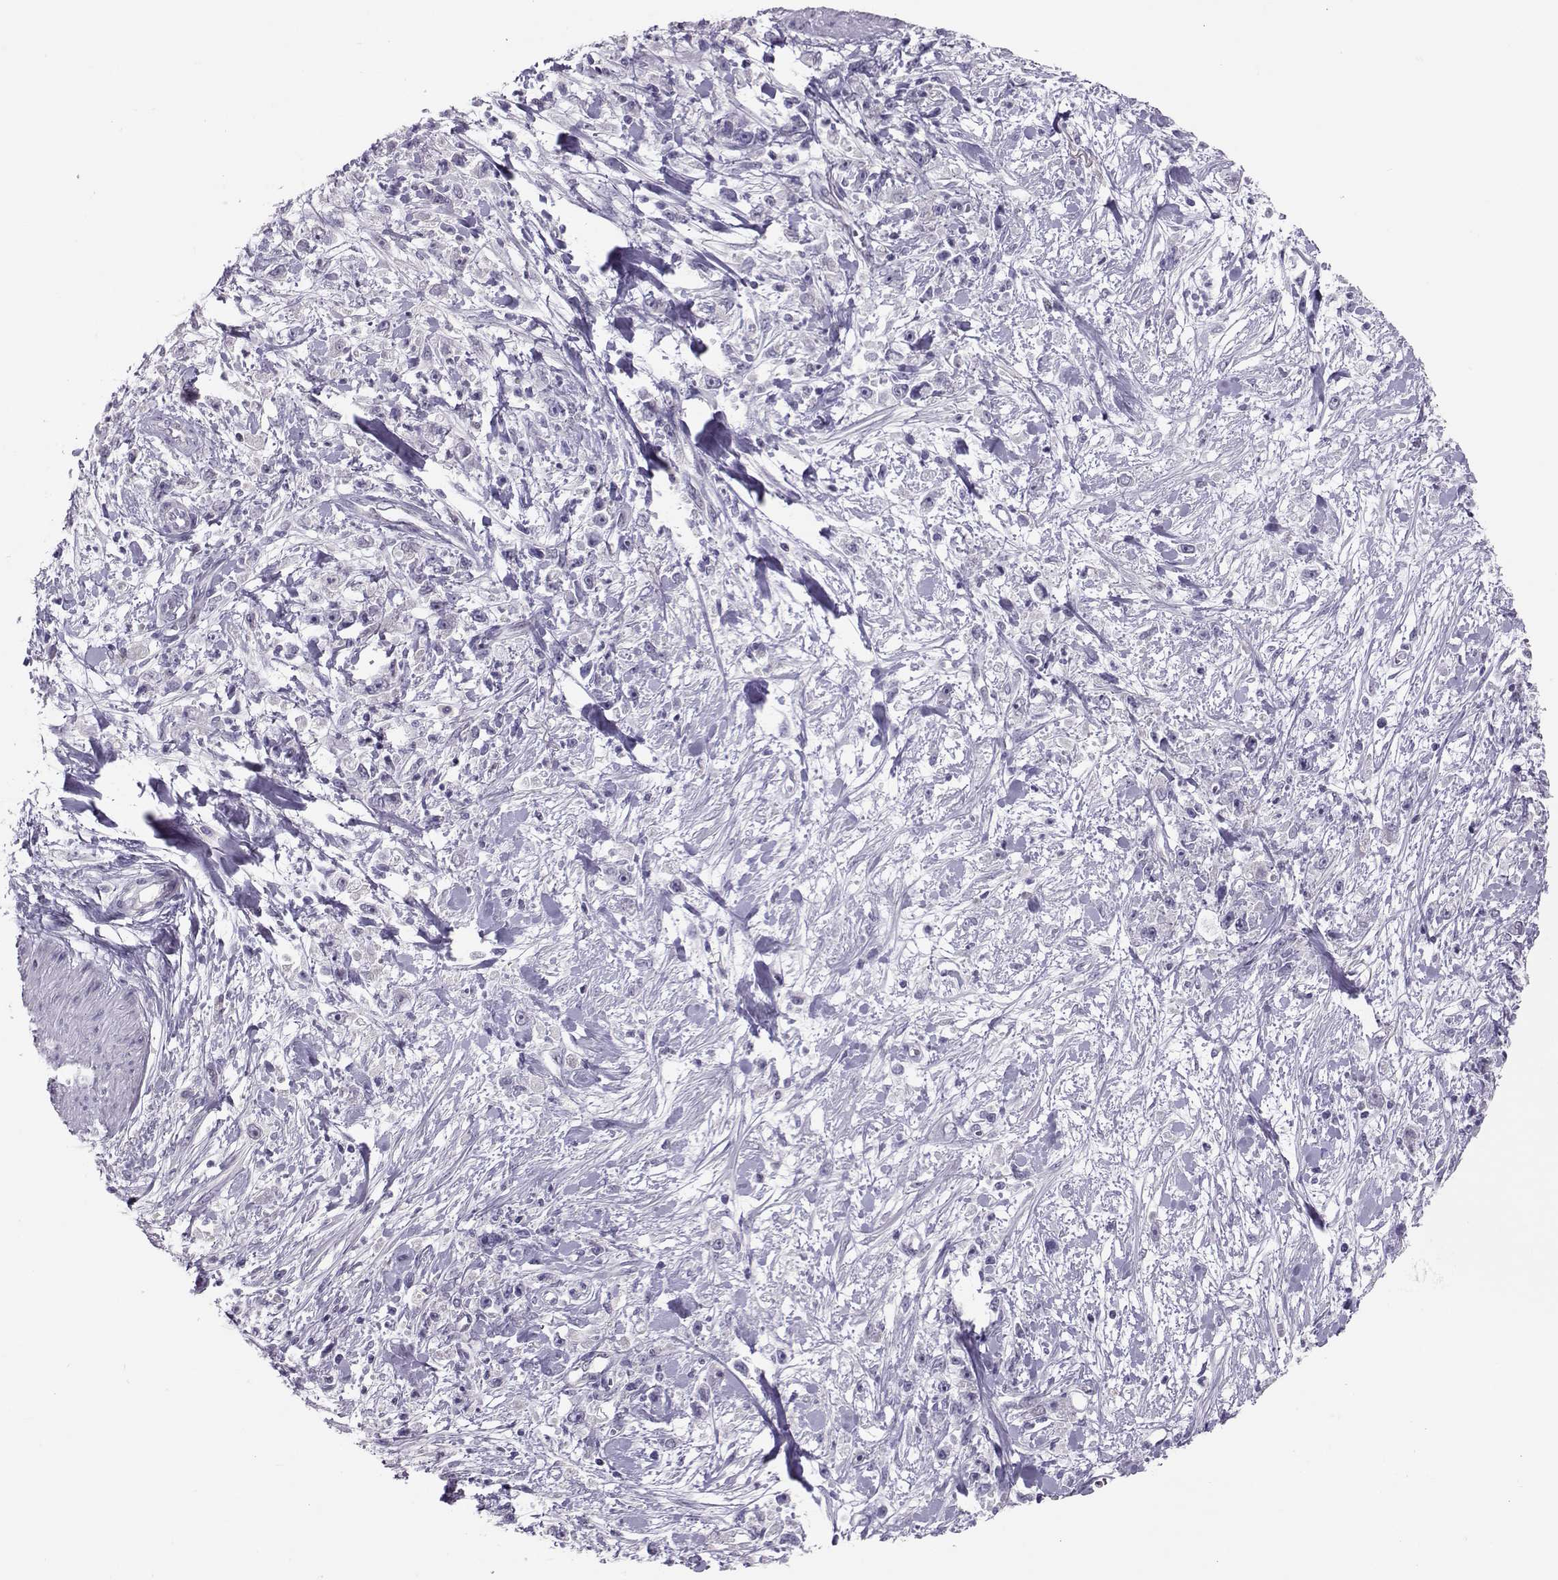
{"staining": {"intensity": "negative", "quantity": "none", "location": "none"}, "tissue": "stomach cancer", "cell_type": "Tumor cells", "image_type": "cancer", "snomed": [{"axis": "morphology", "description": "Adenocarcinoma, NOS"}, {"axis": "topography", "description": "Stomach"}], "caption": "High magnification brightfield microscopy of stomach cancer (adenocarcinoma) stained with DAB (3,3'-diaminobenzidine) (brown) and counterstained with hematoxylin (blue): tumor cells show no significant expression. (DAB IHC, high magnification).", "gene": "DNAAF1", "patient": {"sex": "female", "age": 59}}